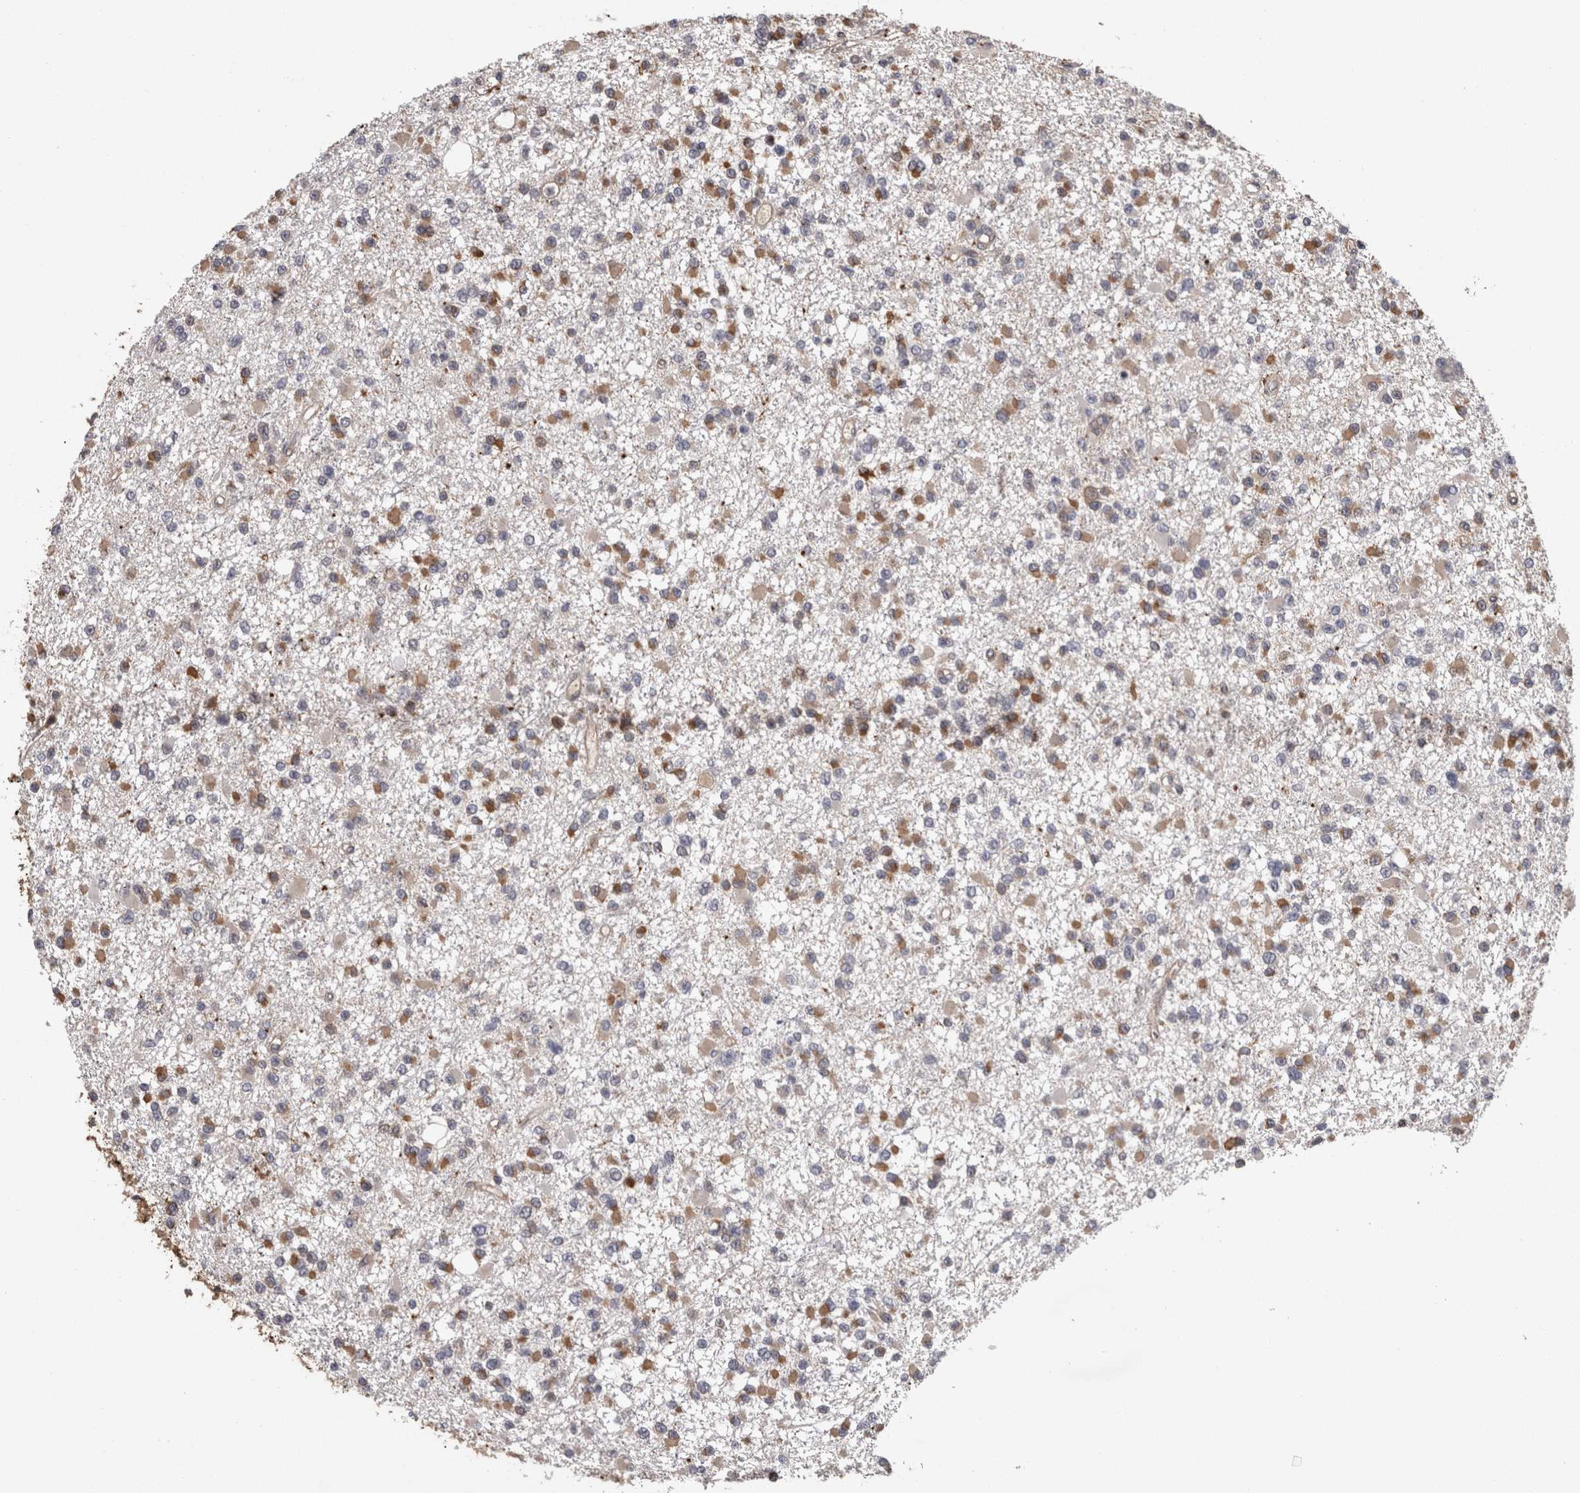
{"staining": {"intensity": "moderate", "quantity": ">75%", "location": "cytoplasmic/membranous"}, "tissue": "glioma", "cell_type": "Tumor cells", "image_type": "cancer", "snomed": [{"axis": "morphology", "description": "Glioma, malignant, Low grade"}, {"axis": "topography", "description": "Brain"}], "caption": "The photomicrograph exhibits immunohistochemical staining of low-grade glioma (malignant). There is moderate cytoplasmic/membranous positivity is present in approximately >75% of tumor cells.", "gene": "PON3", "patient": {"sex": "female", "age": 22}}